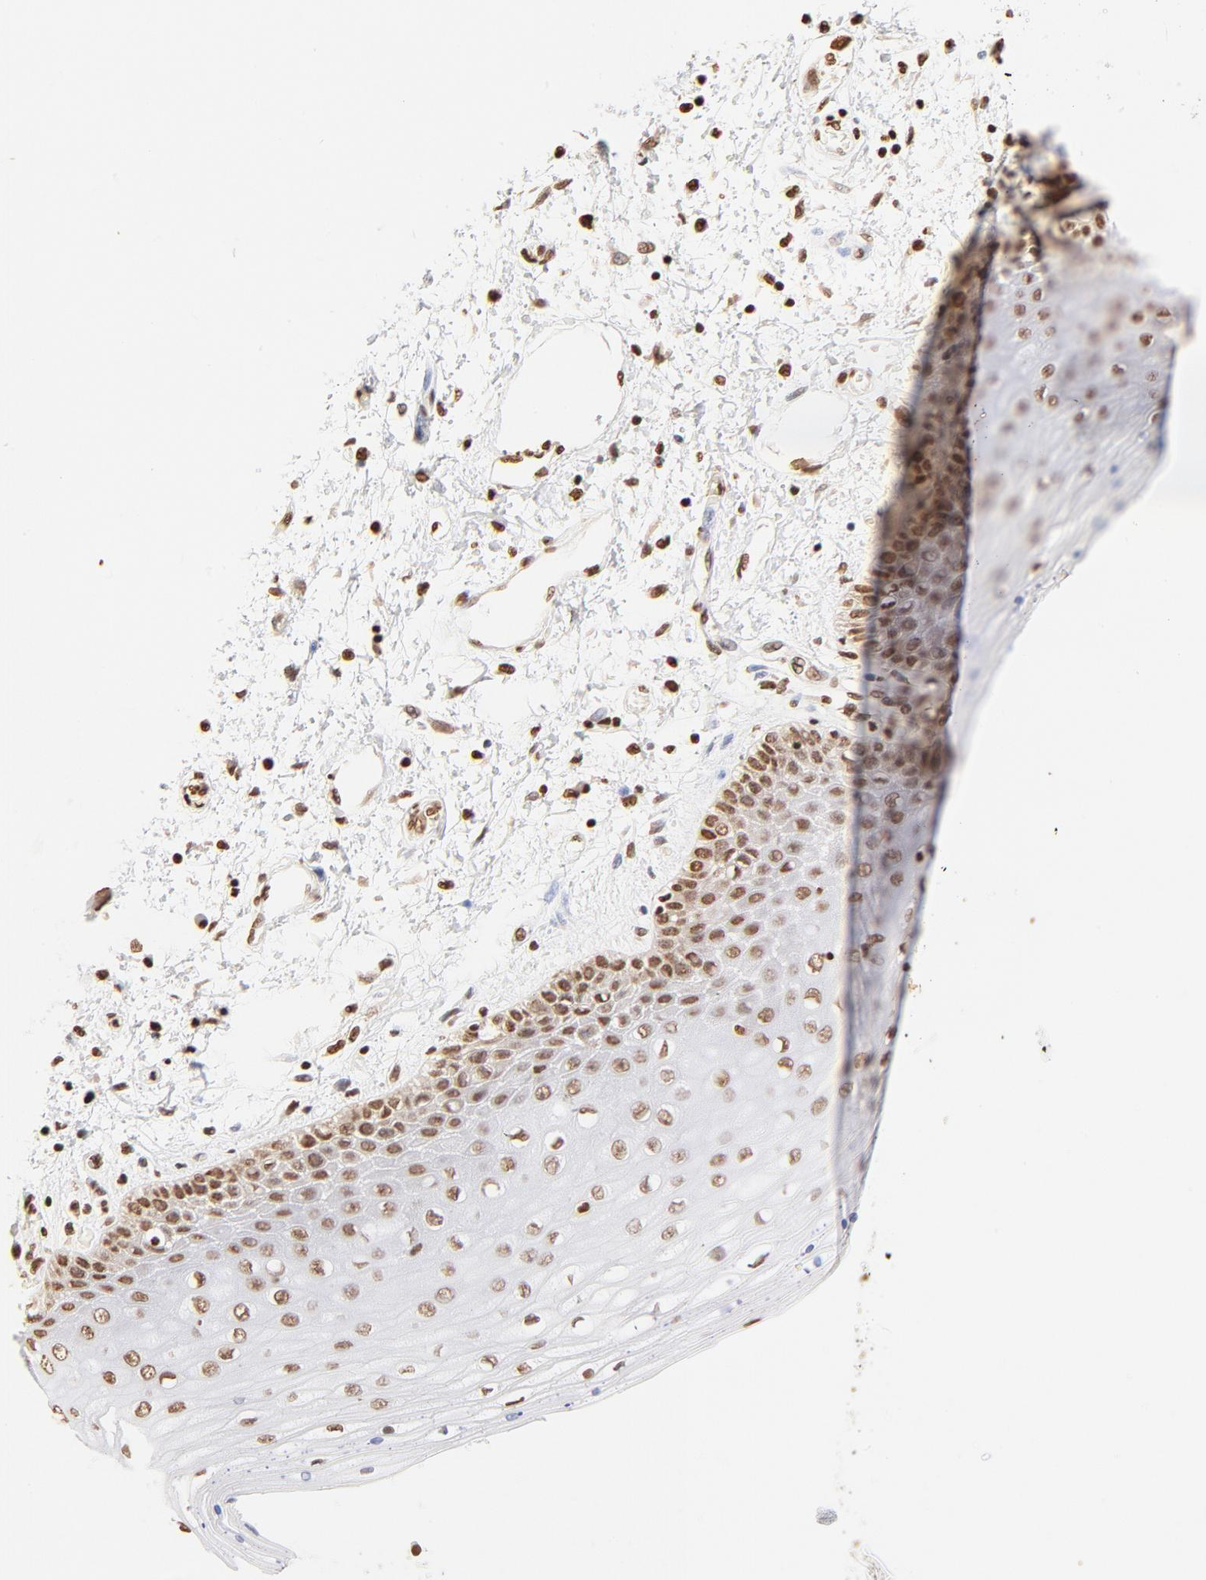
{"staining": {"intensity": "moderate", "quantity": ">75%", "location": "nuclear"}, "tissue": "skin", "cell_type": "Epidermal cells", "image_type": "normal", "snomed": [{"axis": "morphology", "description": "Normal tissue, NOS"}, {"axis": "topography", "description": "Anal"}], "caption": "Immunohistochemical staining of normal skin exhibits medium levels of moderate nuclear positivity in about >75% of epidermal cells.", "gene": "ZNF540", "patient": {"sex": "female", "age": 46}}